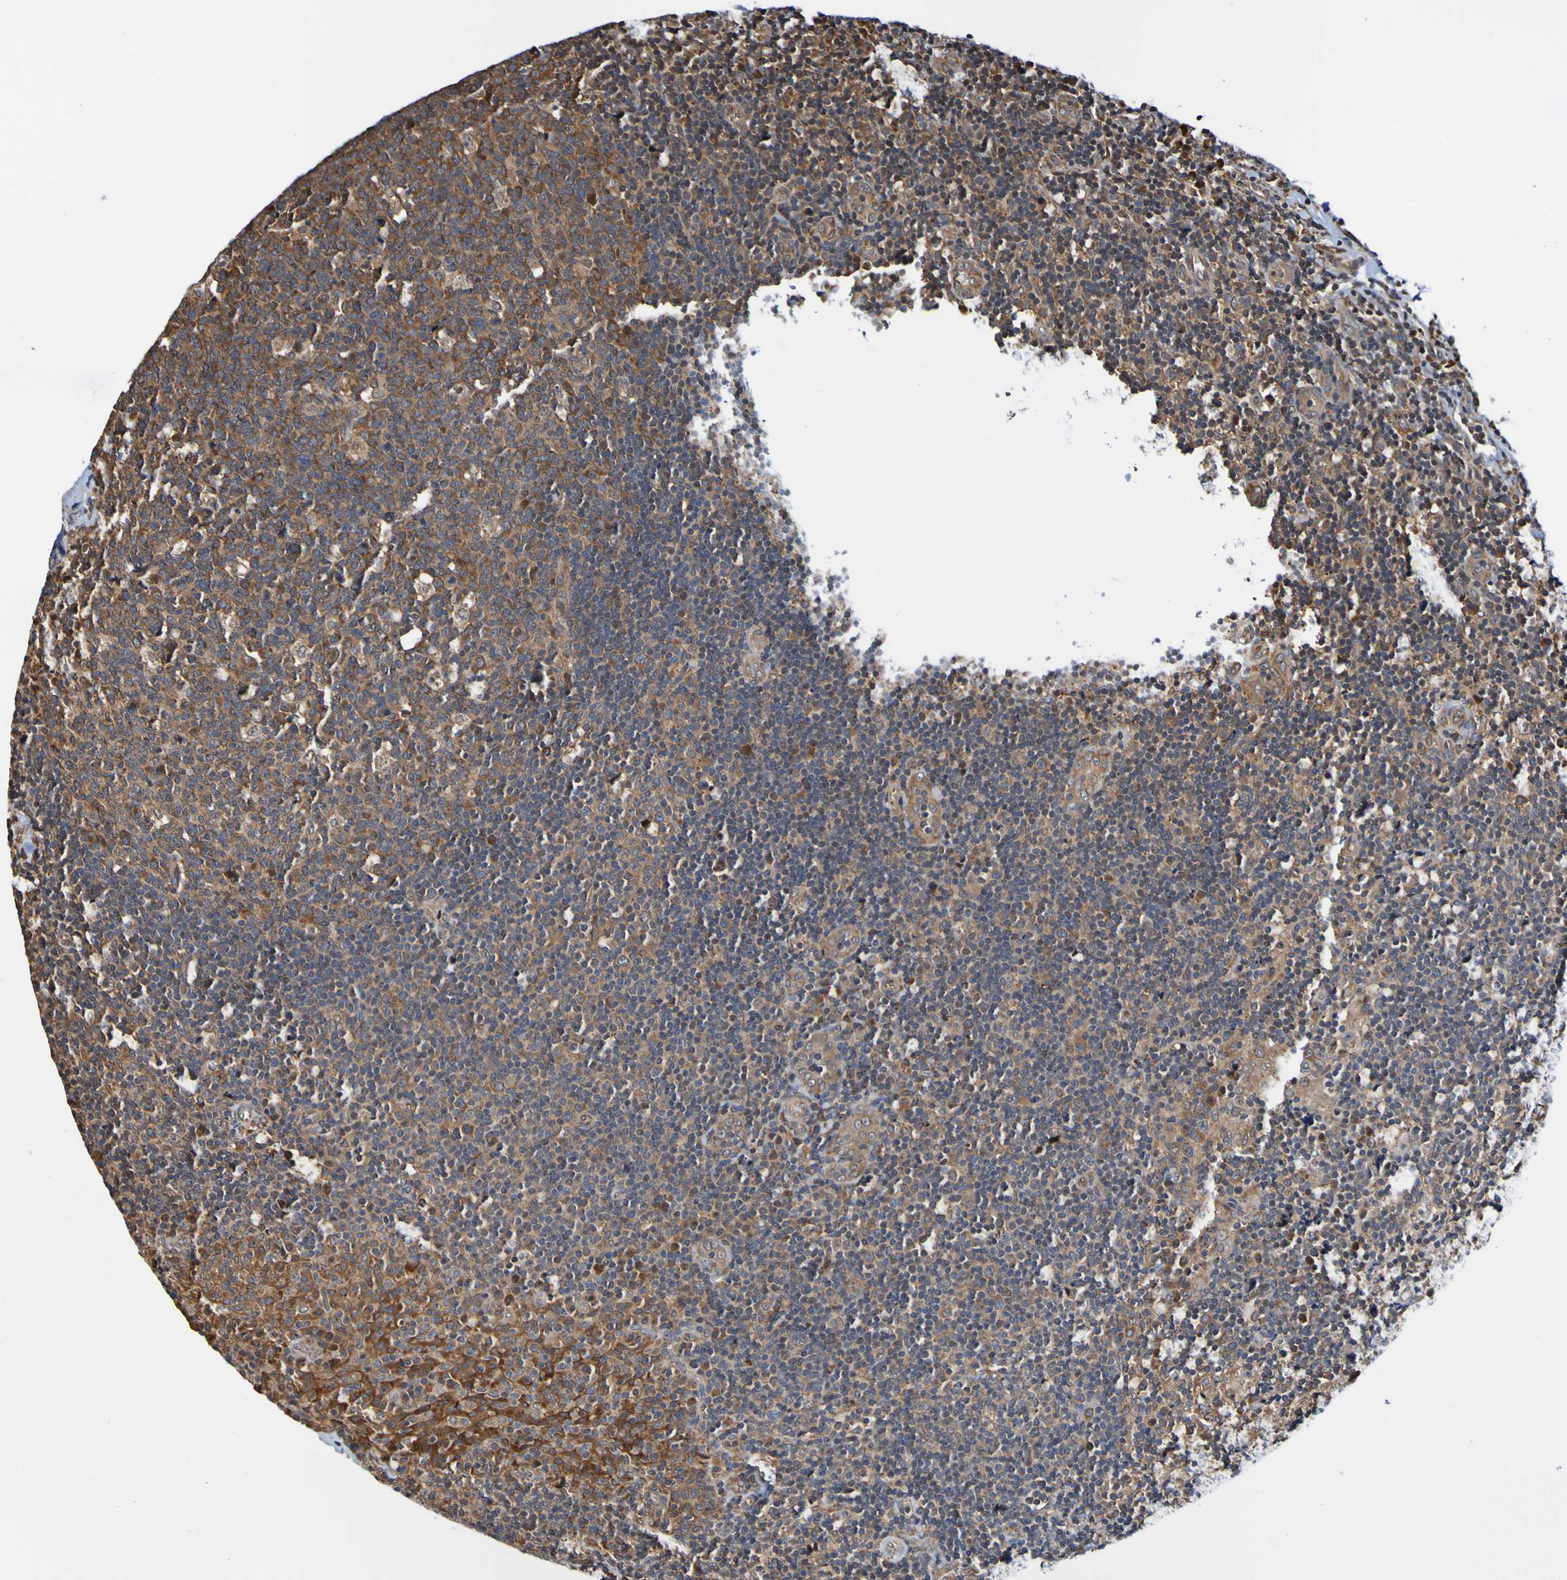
{"staining": {"intensity": "moderate", "quantity": ">75%", "location": "cytoplasmic/membranous"}, "tissue": "tonsil", "cell_type": "Germinal center cells", "image_type": "normal", "snomed": [{"axis": "morphology", "description": "Normal tissue, NOS"}, {"axis": "topography", "description": "Tonsil"}], "caption": "The immunohistochemical stain highlights moderate cytoplasmic/membranous staining in germinal center cells of normal tonsil.", "gene": "AXIN1", "patient": {"sex": "male", "age": 17}}